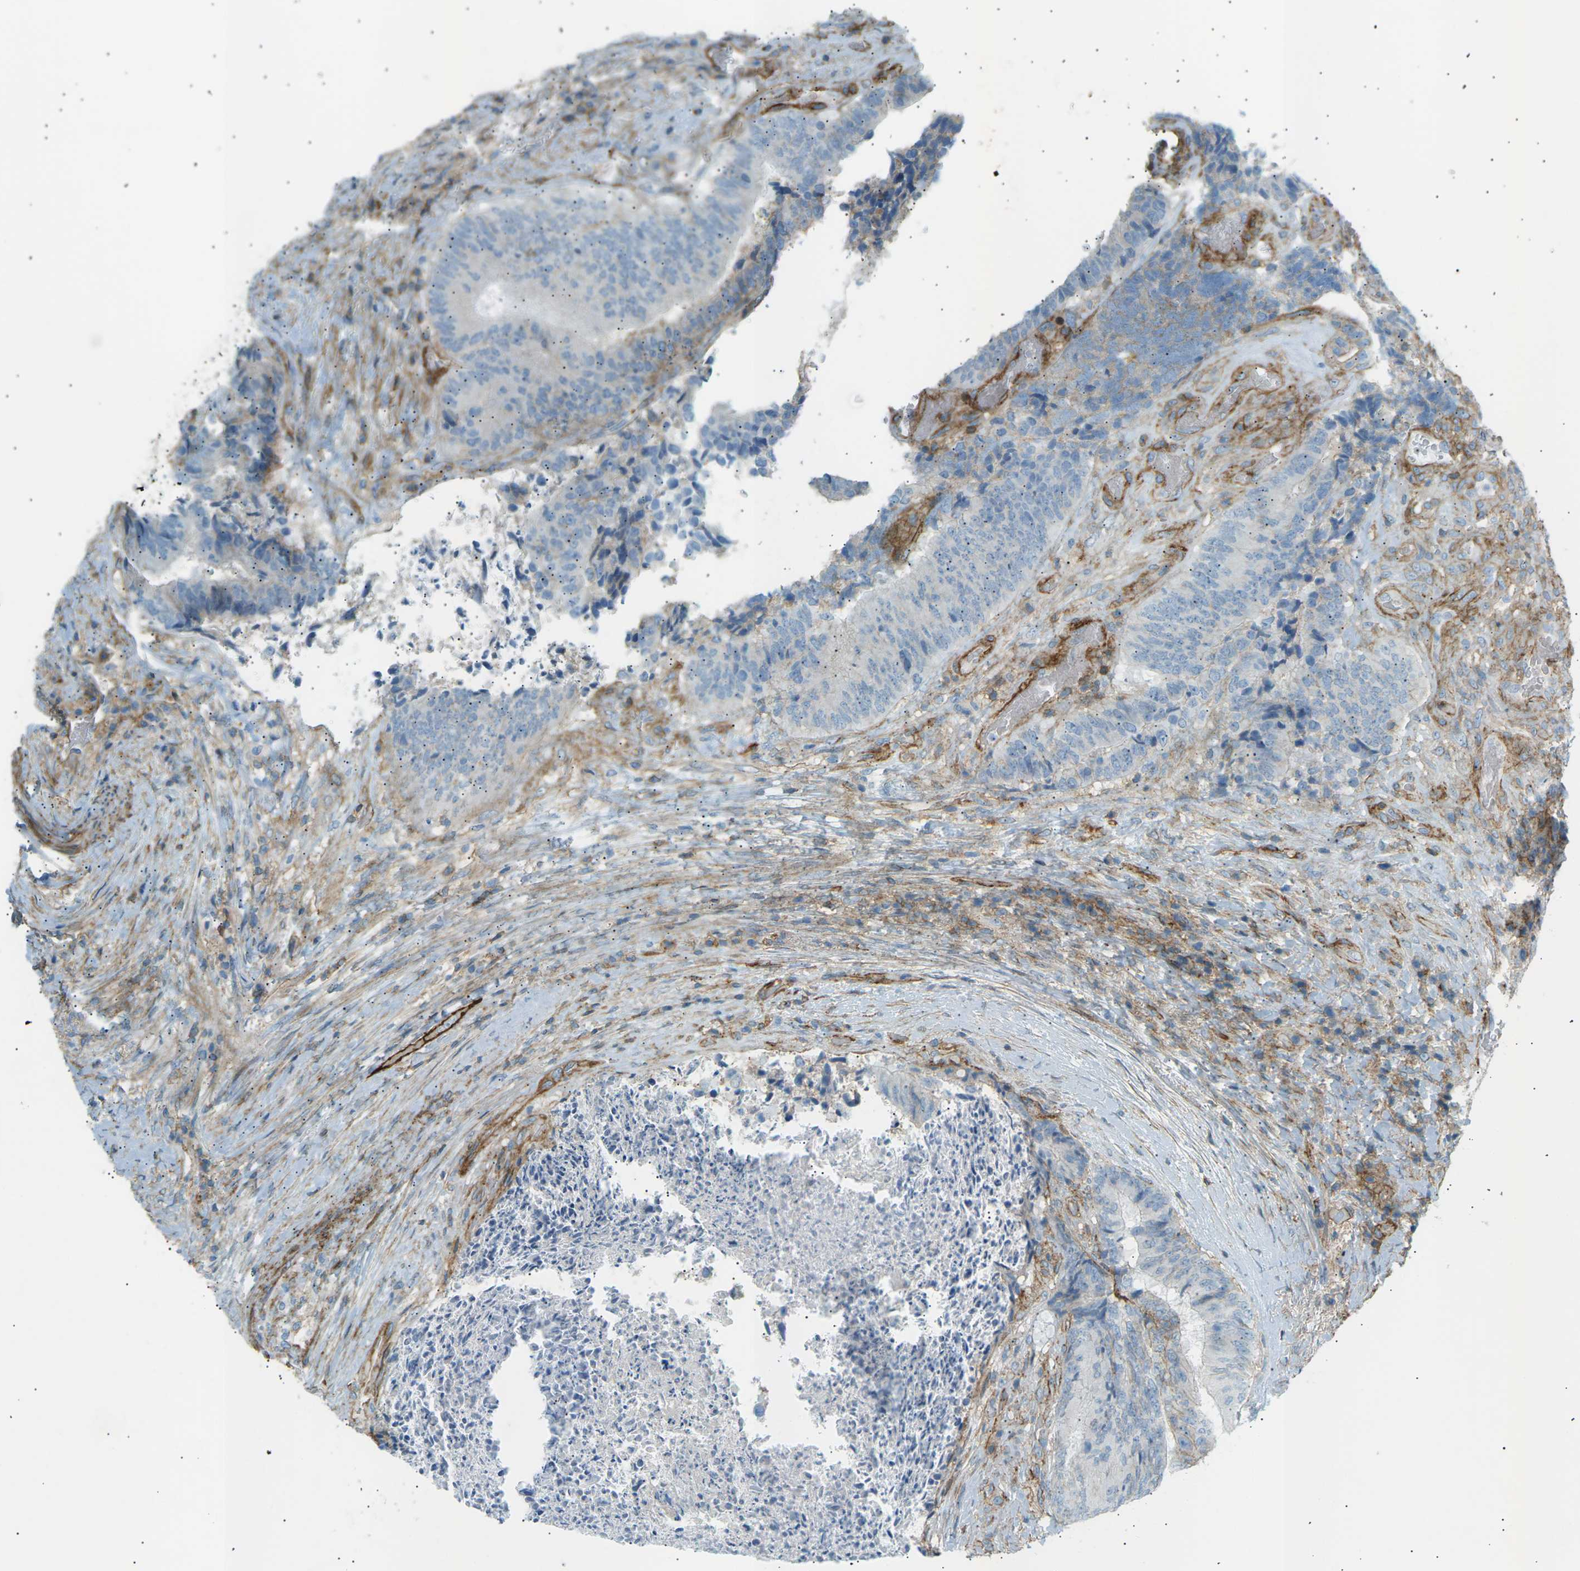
{"staining": {"intensity": "negative", "quantity": "none", "location": "none"}, "tissue": "colorectal cancer", "cell_type": "Tumor cells", "image_type": "cancer", "snomed": [{"axis": "morphology", "description": "Adenocarcinoma, NOS"}, {"axis": "topography", "description": "Rectum"}], "caption": "IHC of adenocarcinoma (colorectal) shows no expression in tumor cells.", "gene": "ATP2B4", "patient": {"sex": "male", "age": 72}}